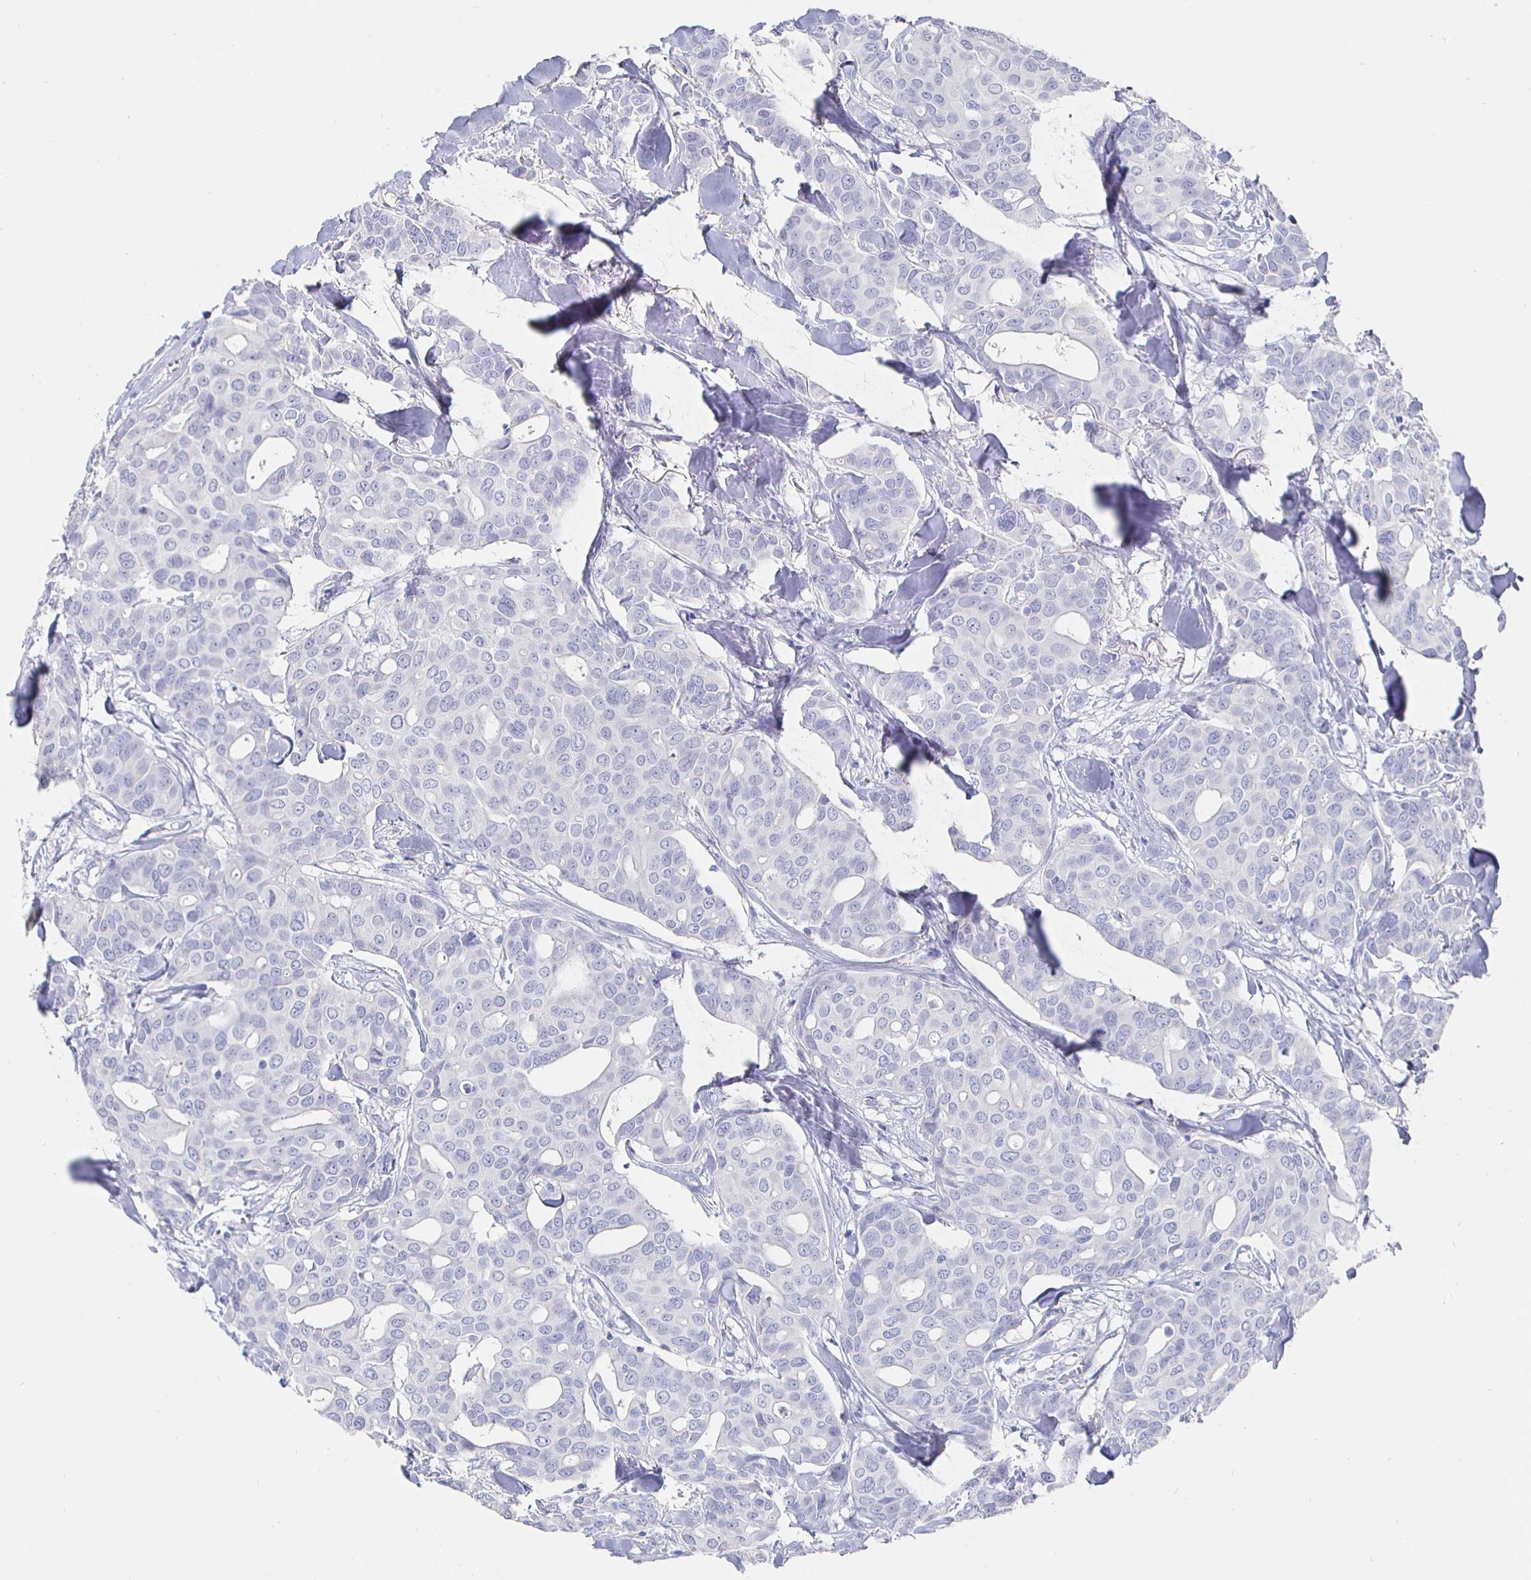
{"staining": {"intensity": "negative", "quantity": "none", "location": "none"}, "tissue": "breast cancer", "cell_type": "Tumor cells", "image_type": "cancer", "snomed": [{"axis": "morphology", "description": "Duct carcinoma"}, {"axis": "topography", "description": "Breast"}], "caption": "Micrograph shows no protein staining in tumor cells of breast cancer tissue.", "gene": "CLCA1", "patient": {"sex": "female", "age": 54}}